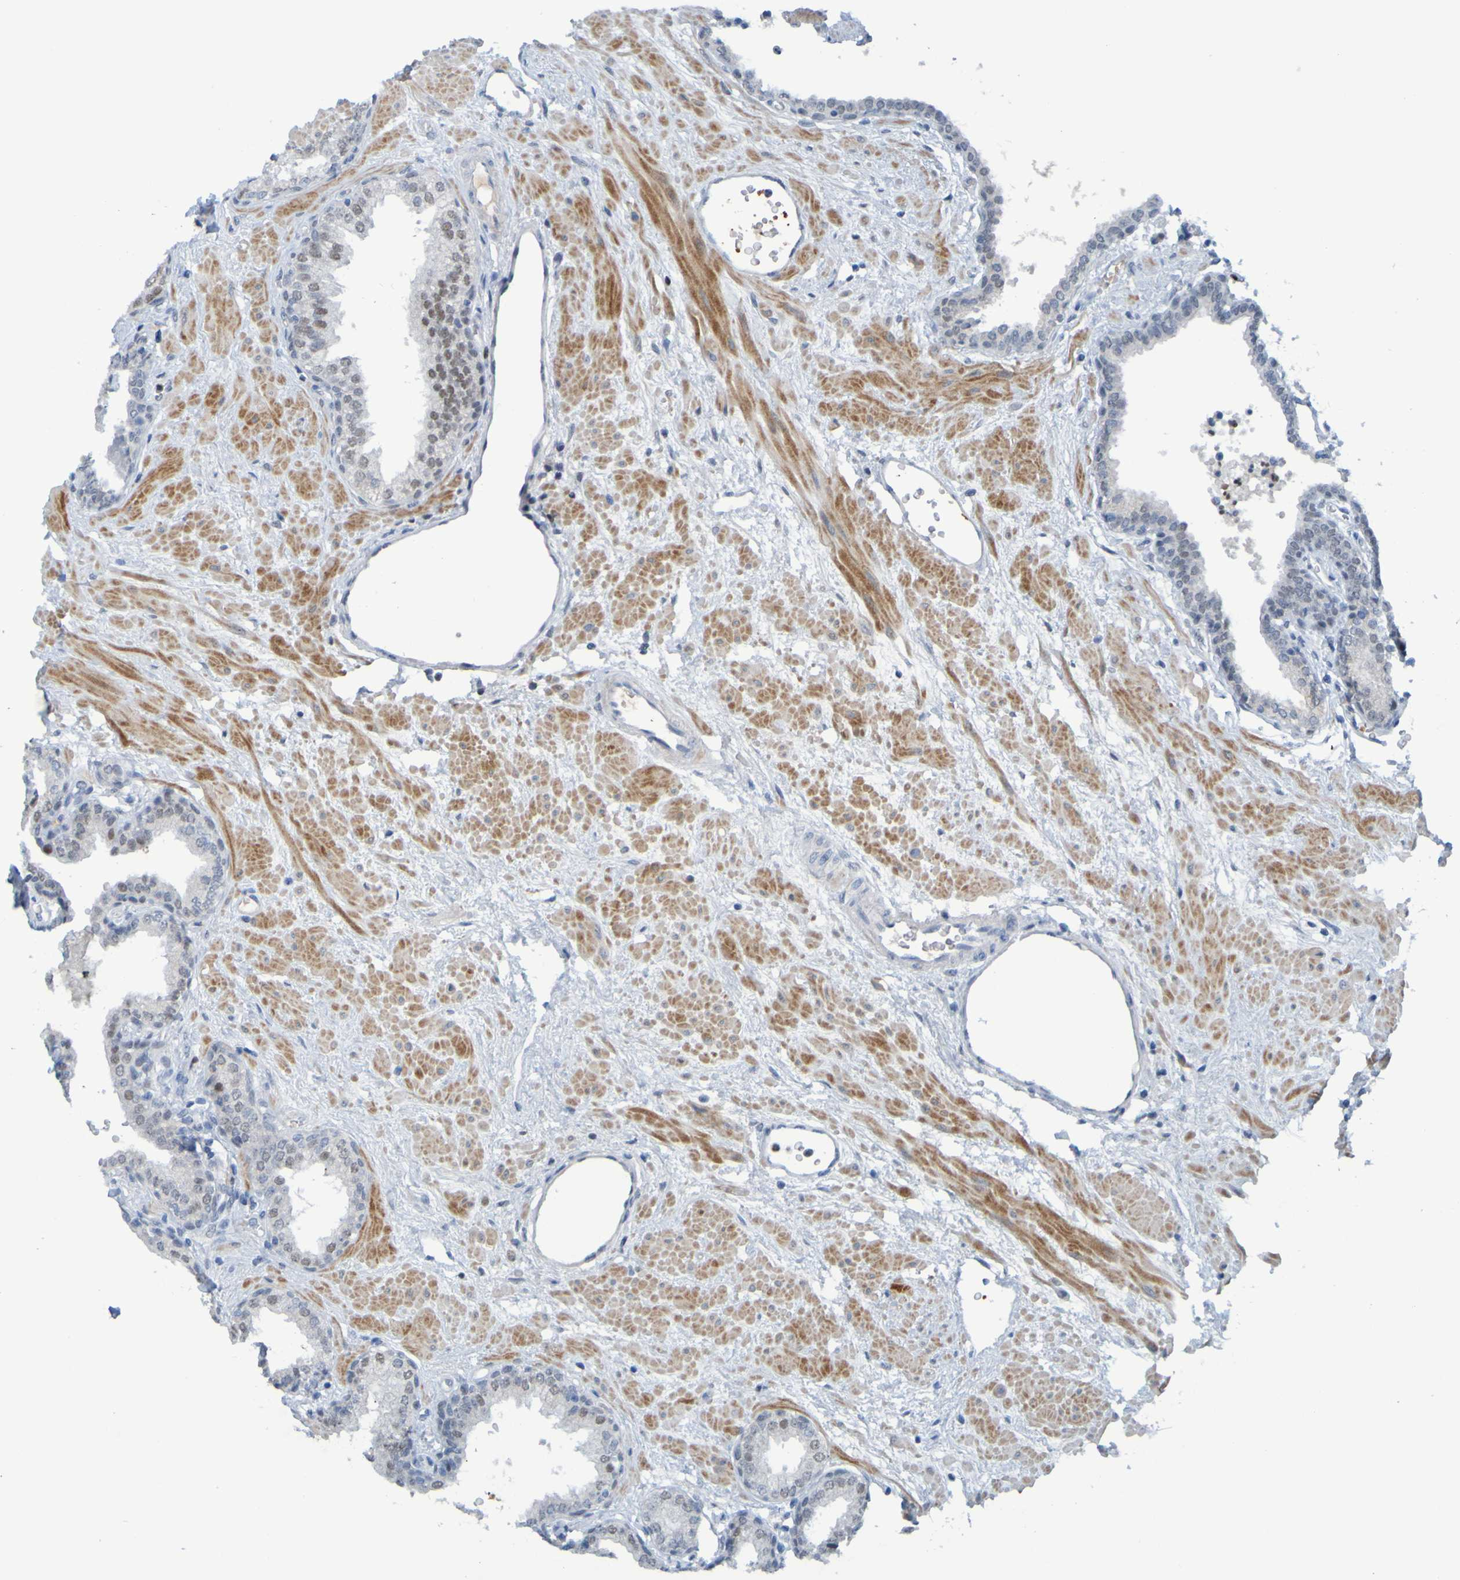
{"staining": {"intensity": "weak", "quantity": "25%-75%", "location": "nuclear"}, "tissue": "prostate", "cell_type": "Glandular cells", "image_type": "normal", "snomed": [{"axis": "morphology", "description": "Normal tissue, NOS"}, {"axis": "topography", "description": "Prostate"}], "caption": "Immunohistochemistry (IHC) histopathology image of unremarkable prostate stained for a protein (brown), which reveals low levels of weak nuclear staining in approximately 25%-75% of glandular cells.", "gene": "USP36", "patient": {"sex": "male", "age": 51}}